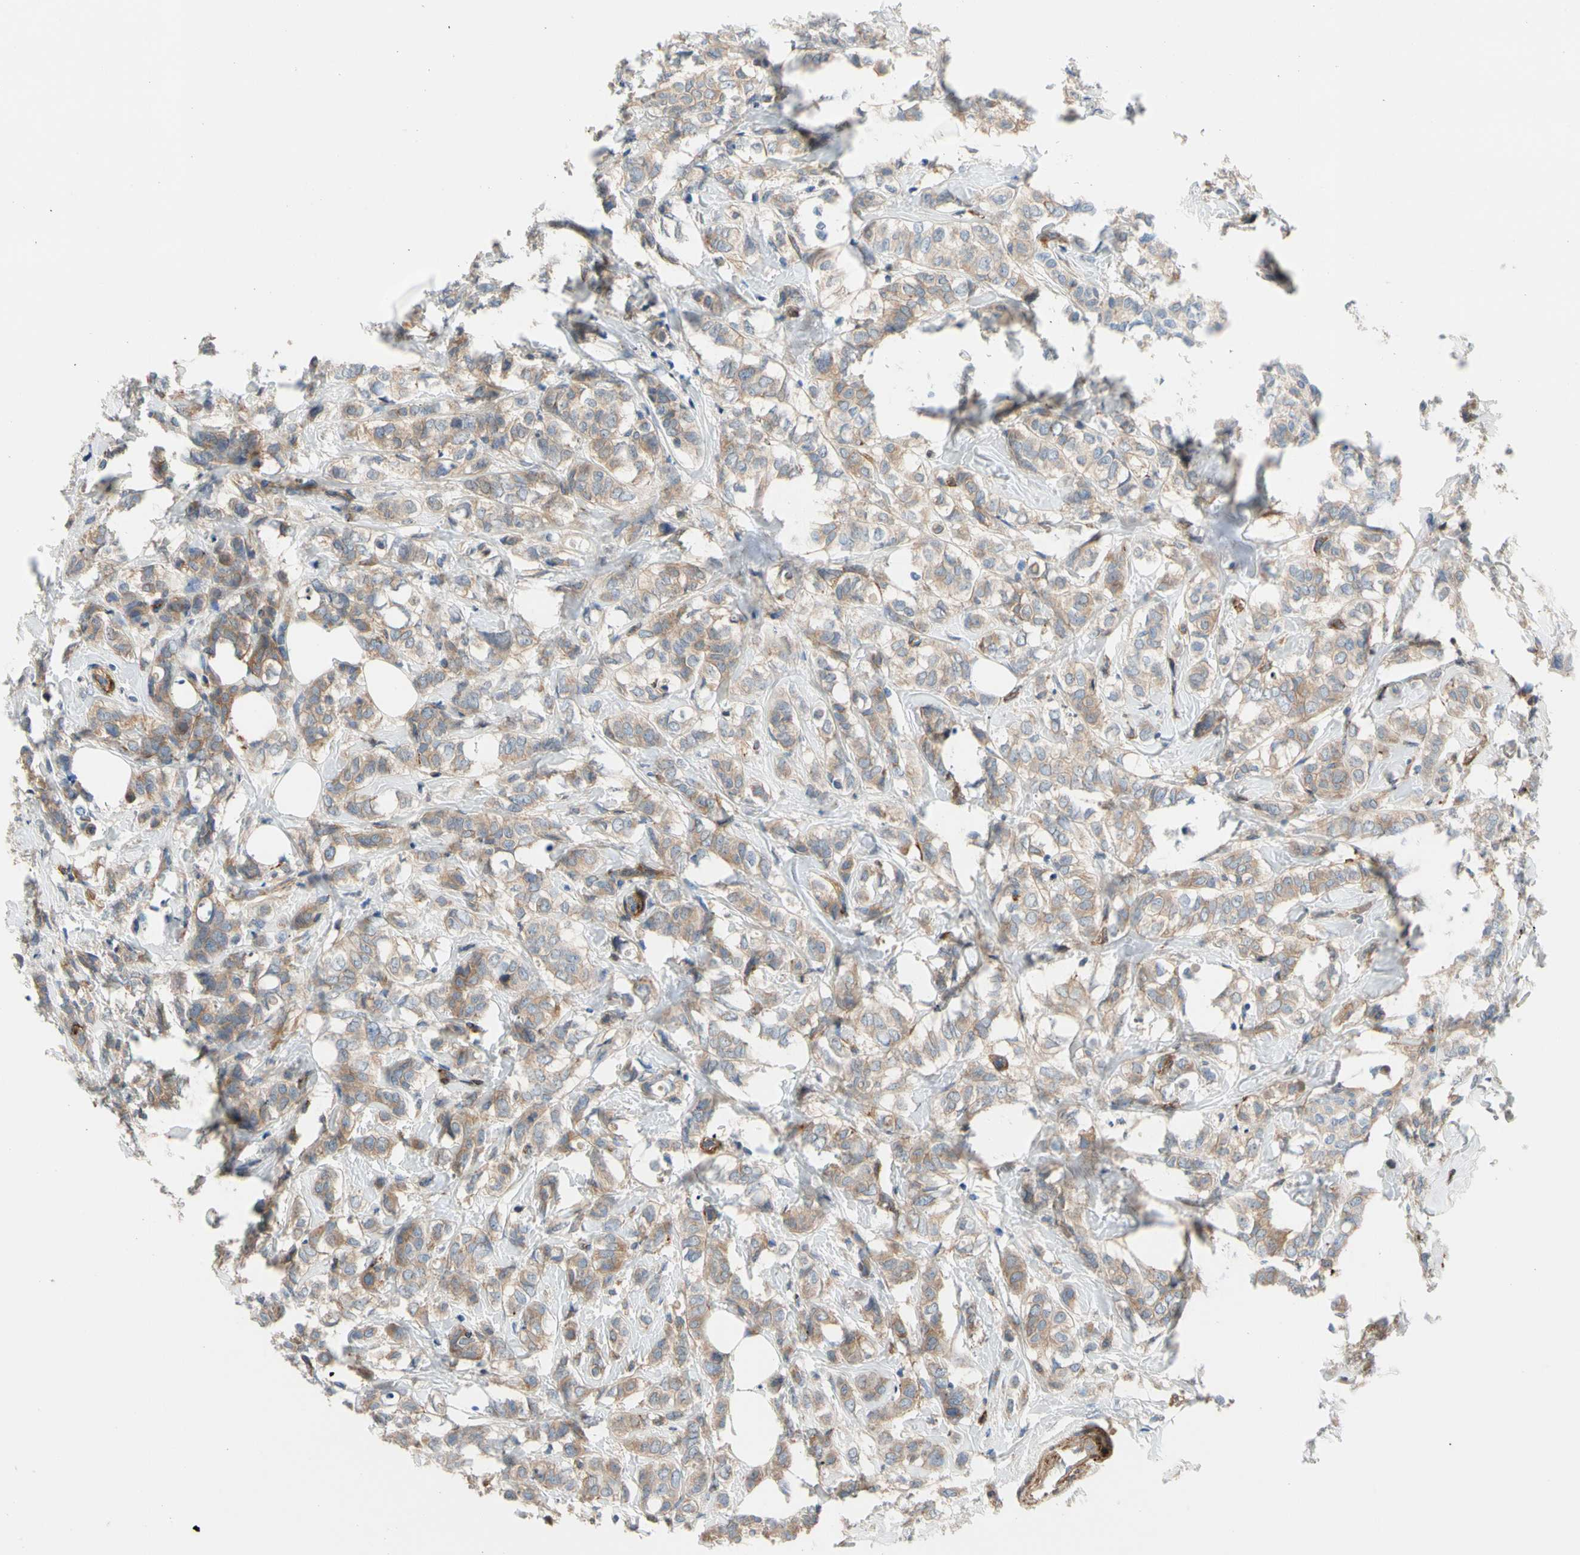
{"staining": {"intensity": "weak", "quantity": "<25%", "location": "cytoplasmic/membranous"}, "tissue": "breast cancer", "cell_type": "Tumor cells", "image_type": "cancer", "snomed": [{"axis": "morphology", "description": "Lobular carcinoma"}, {"axis": "topography", "description": "Breast"}], "caption": "Tumor cells are negative for protein expression in human breast lobular carcinoma.", "gene": "ENTREP3", "patient": {"sex": "female", "age": 60}}